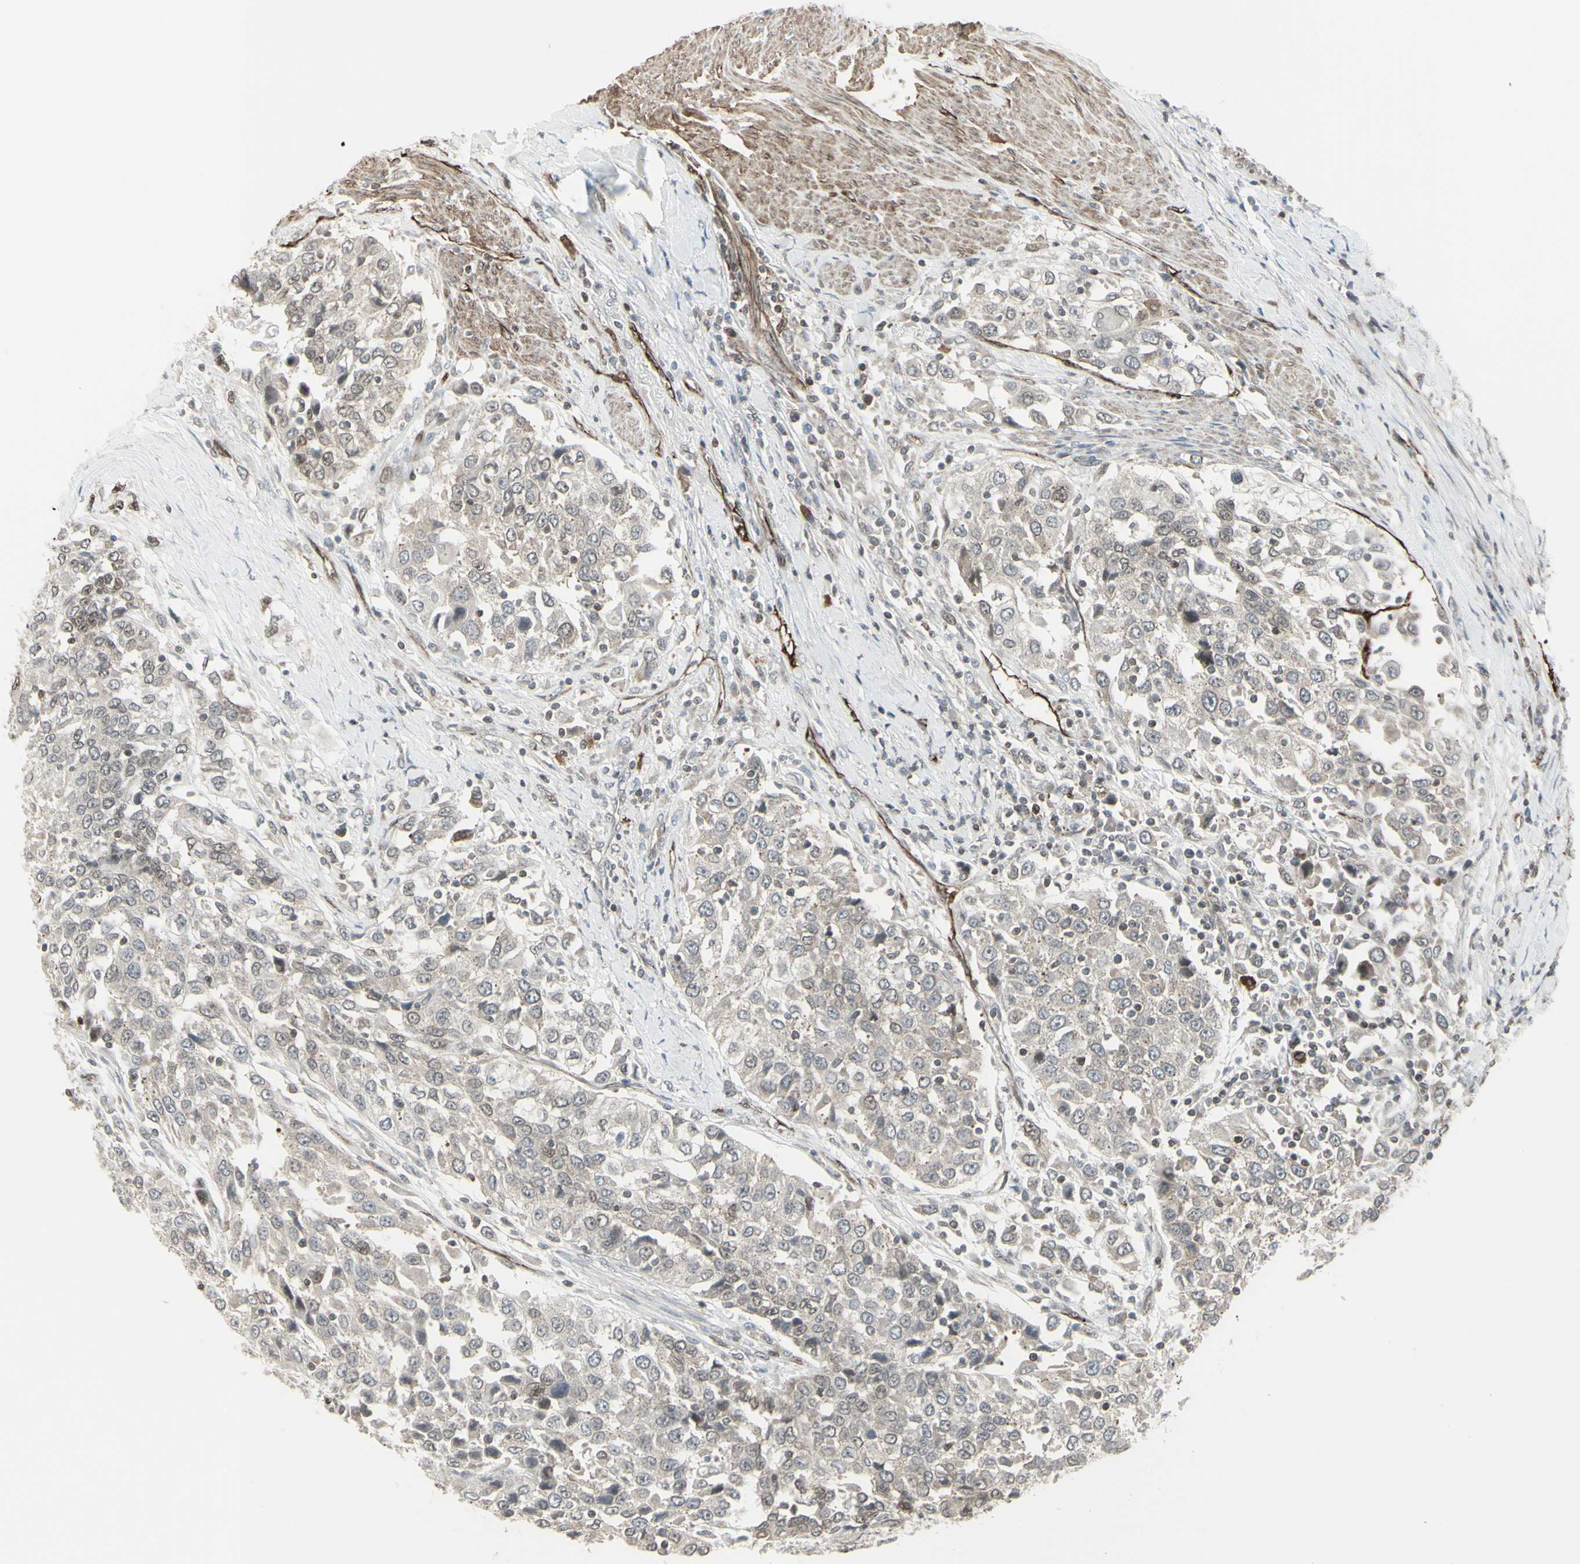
{"staining": {"intensity": "weak", "quantity": "<25%", "location": "cytoplasmic/membranous,nuclear"}, "tissue": "urothelial cancer", "cell_type": "Tumor cells", "image_type": "cancer", "snomed": [{"axis": "morphology", "description": "Urothelial carcinoma, High grade"}, {"axis": "topography", "description": "Urinary bladder"}], "caption": "There is no significant staining in tumor cells of urothelial cancer.", "gene": "DTX3L", "patient": {"sex": "female", "age": 80}}